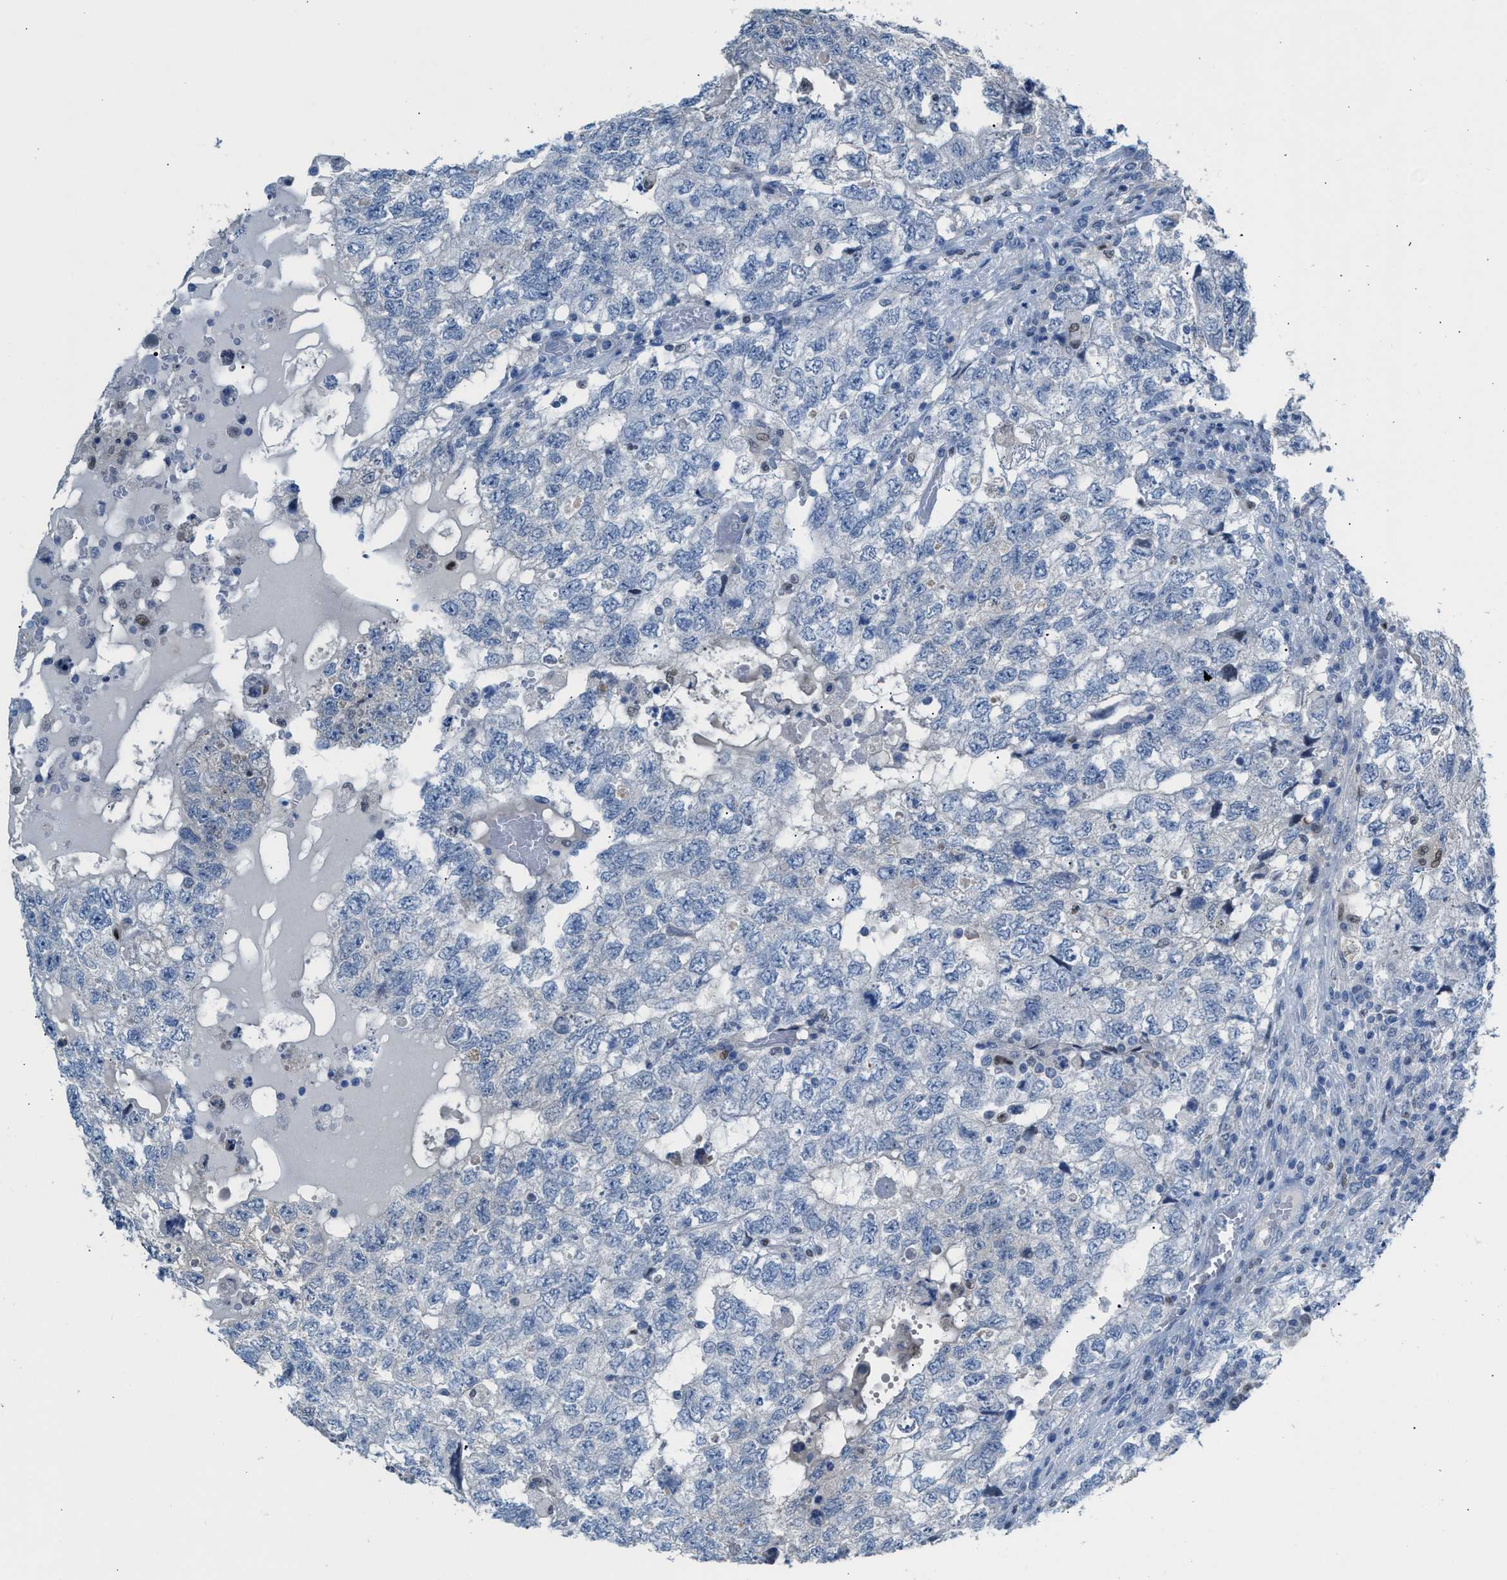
{"staining": {"intensity": "negative", "quantity": "none", "location": "none"}, "tissue": "testis cancer", "cell_type": "Tumor cells", "image_type": "cancer", "snomed": [{"axis": "morphology", "description": "Carcinoma, Embryonal, NOS"}, {"axis": "topography", "description": "Testis"}], "caption": "A histopathology image of testis cancer (embryonal carcinoma) stained for a protein shows no brown staining in tumor cells.", "gene": "PPM1D", "patient": {"sex": "male", "age": 36}}